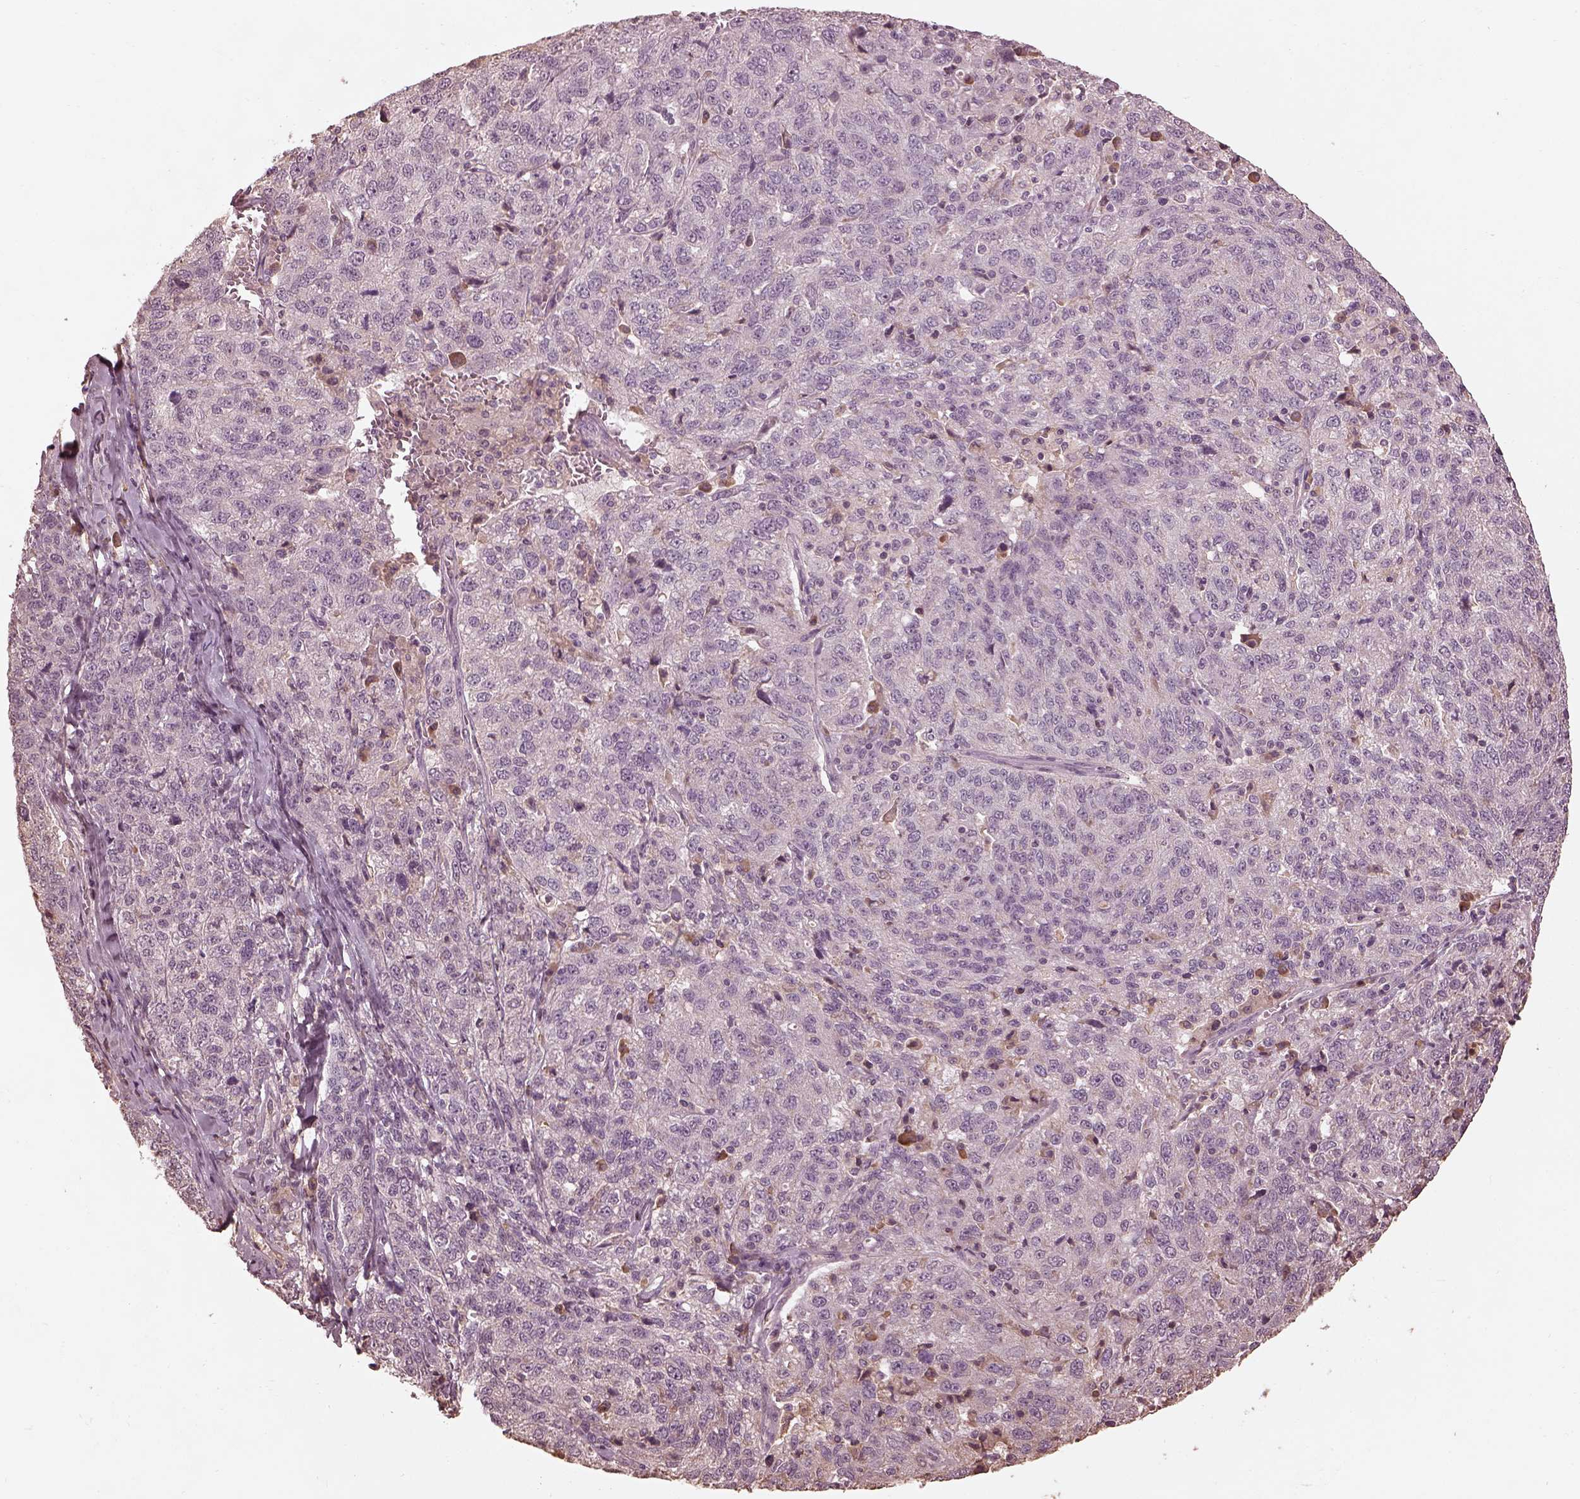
{"staining": {"intensity": "negative", "quantity": "none", "location": "none"}, "tissue": "ovarian cancer", "cell_type": "Tumor cells", "image_type": "cancer", "snomed": [{"axis": "morphology", "description": "Cystadenocarcinoma, serous, NOS"}, {"axis": "topography", "description": "Ovary"}], "caption": "A high-resolution image shows immunohistochemistry staining of ovarian cancer, which displays no significant staining in tumor cells.", "gene": "CALR3", "patient": {"sex": "female", "age": 71}}